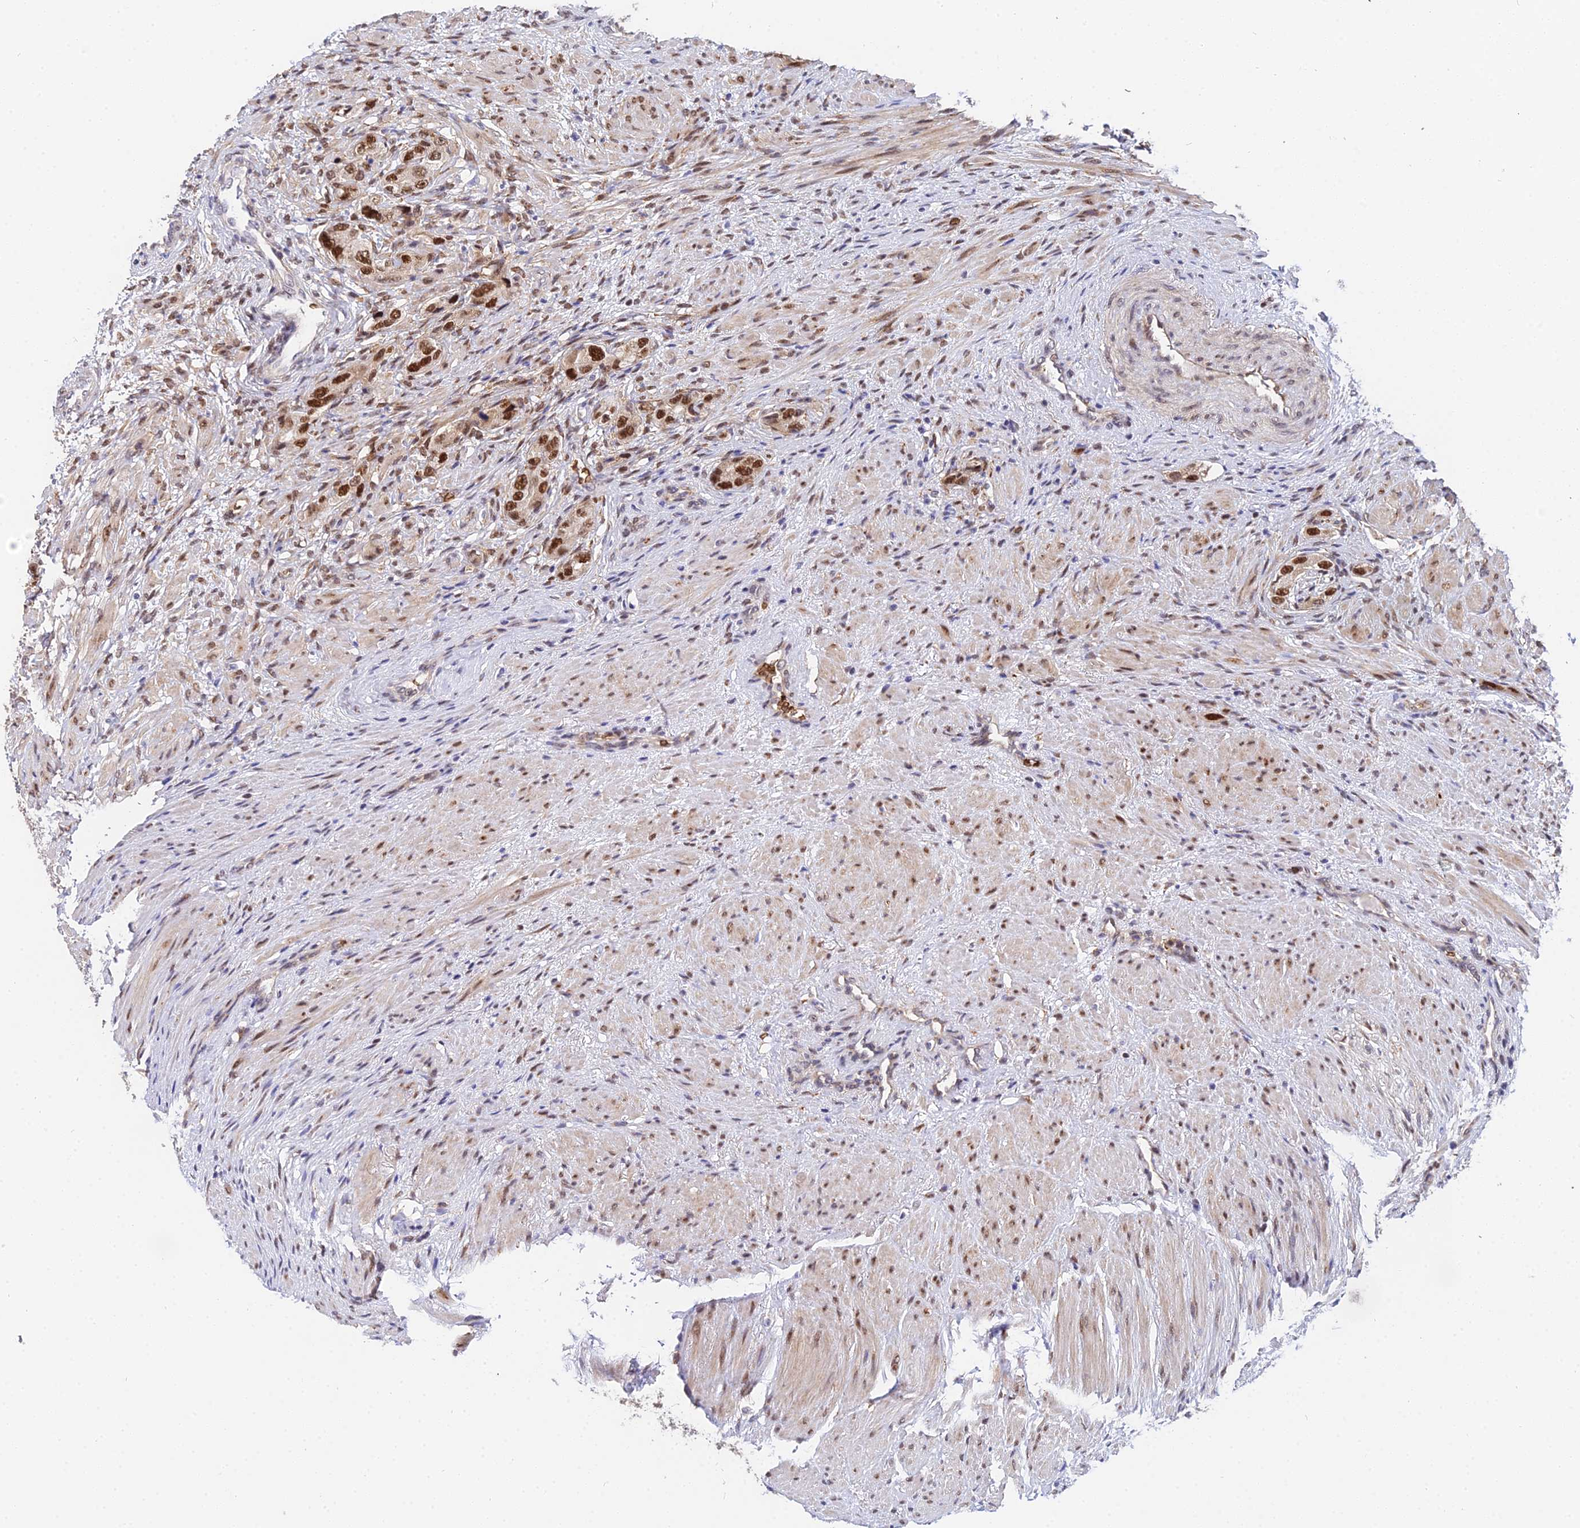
{"staining": {"intensity": "strong", "quantity": ">75%", "location": "nuclear"}, "tissue": "prostate cancer", "cell_type": "Tumor cells", "image_type": "cancer", "snomed": [{"axis": "morphology", "description": "Adenocarcinoma, High grade"}, {"axis": "topography", "description": "Prostate"}], "caption": "Human prostate cancer stained for a protein (brown) demonstrates strong nuclear positive staining in approximately >75% of tumor cells.", "gene": "BCL9", "patient": {"sex": "male", "age": 63}}